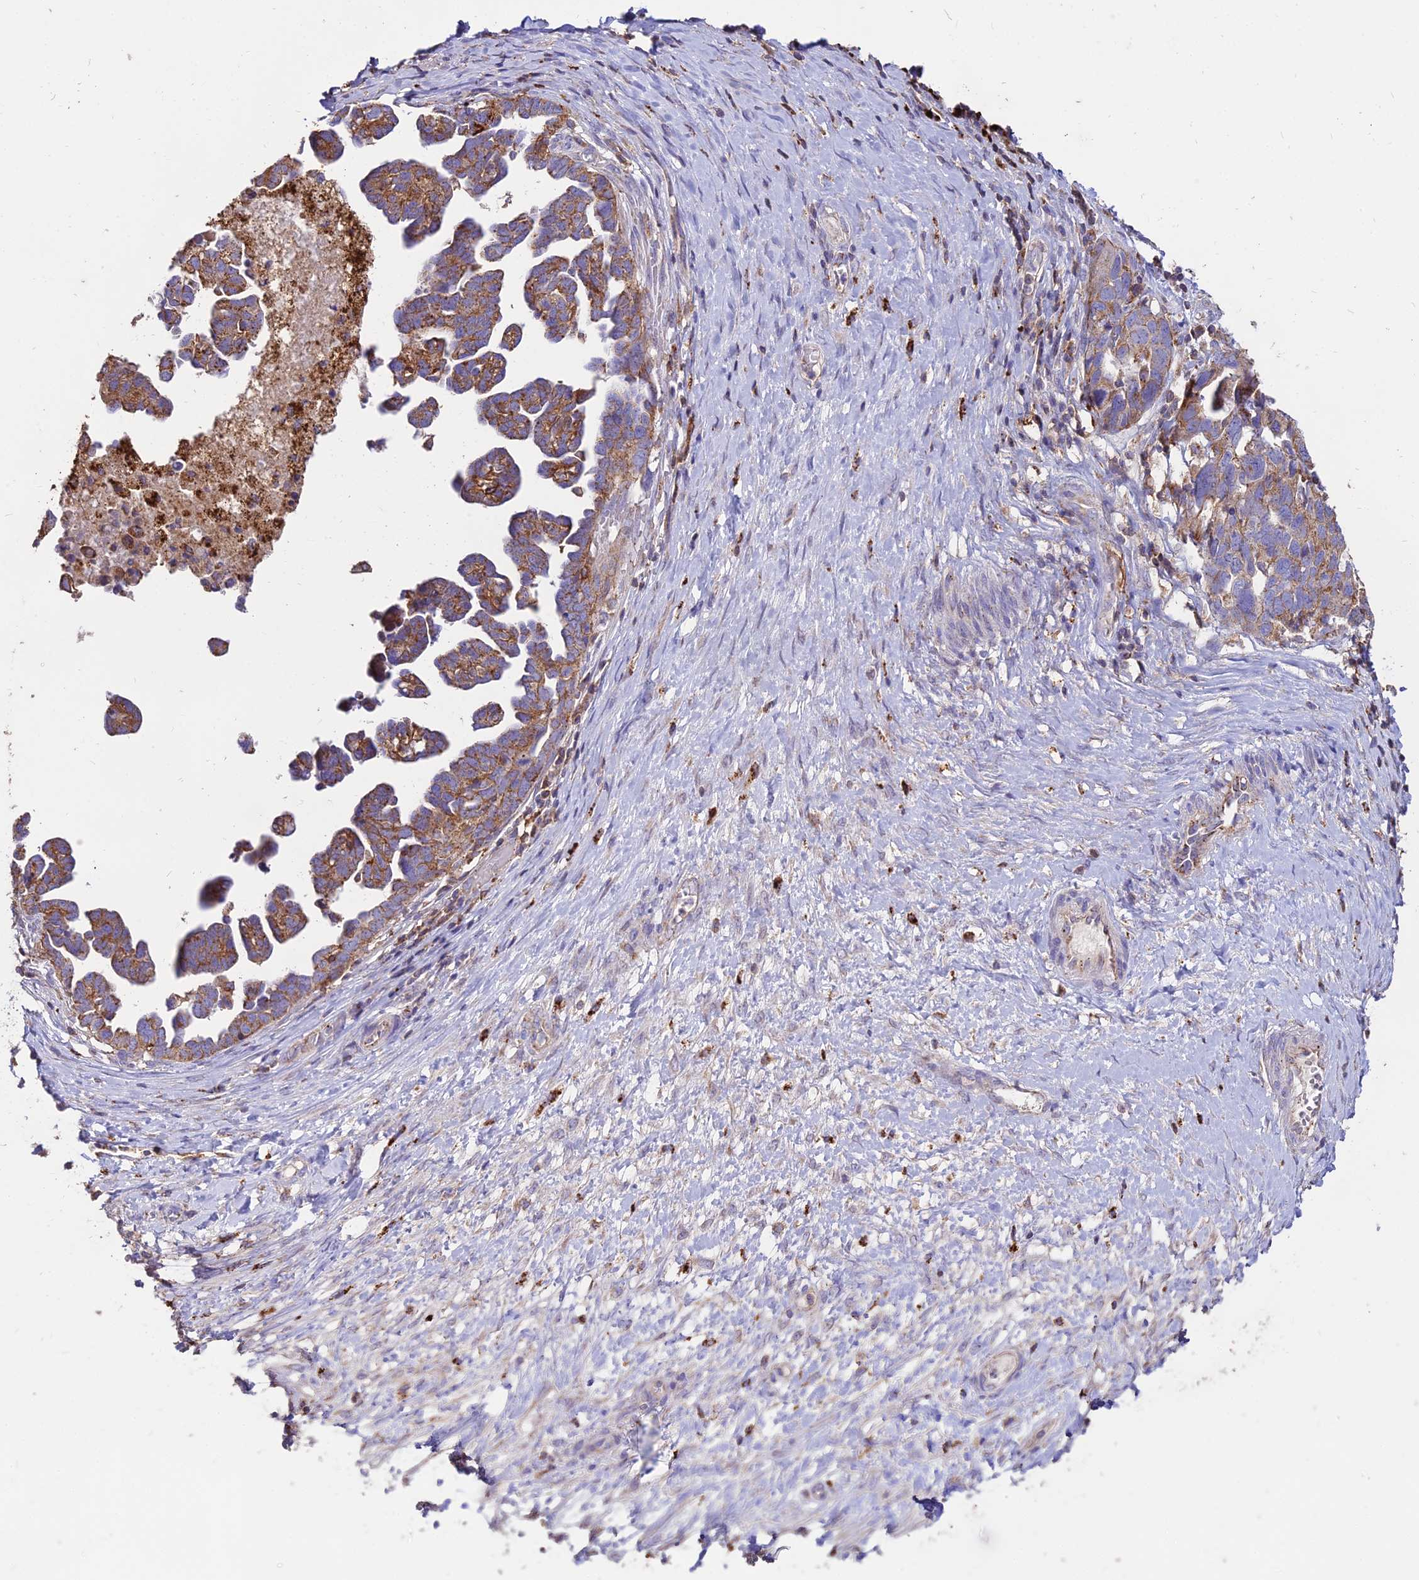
{"staining": {"intensity": "moderate", "quantity": ">75%", "location": "cytoplasmic/membranous"}, "tissue": "ovarian cancer", "cell_type": "Tumor cells", "image_type": "cancer", "snomed": [{"axis": "morphology", "description": "Cystadenocarcinoma, serous, NOS"}, {"axis": "topography", "description": "Ovary"}], "caption": "The immunohistochemical stain labels moderate cytoplasmic/membranous positivity in tumor cells of ovarian serous cystadenocarcinoma tissue.", "gene": "PNLIPRP3", "patient": {"sex": "female", "age": 54}}